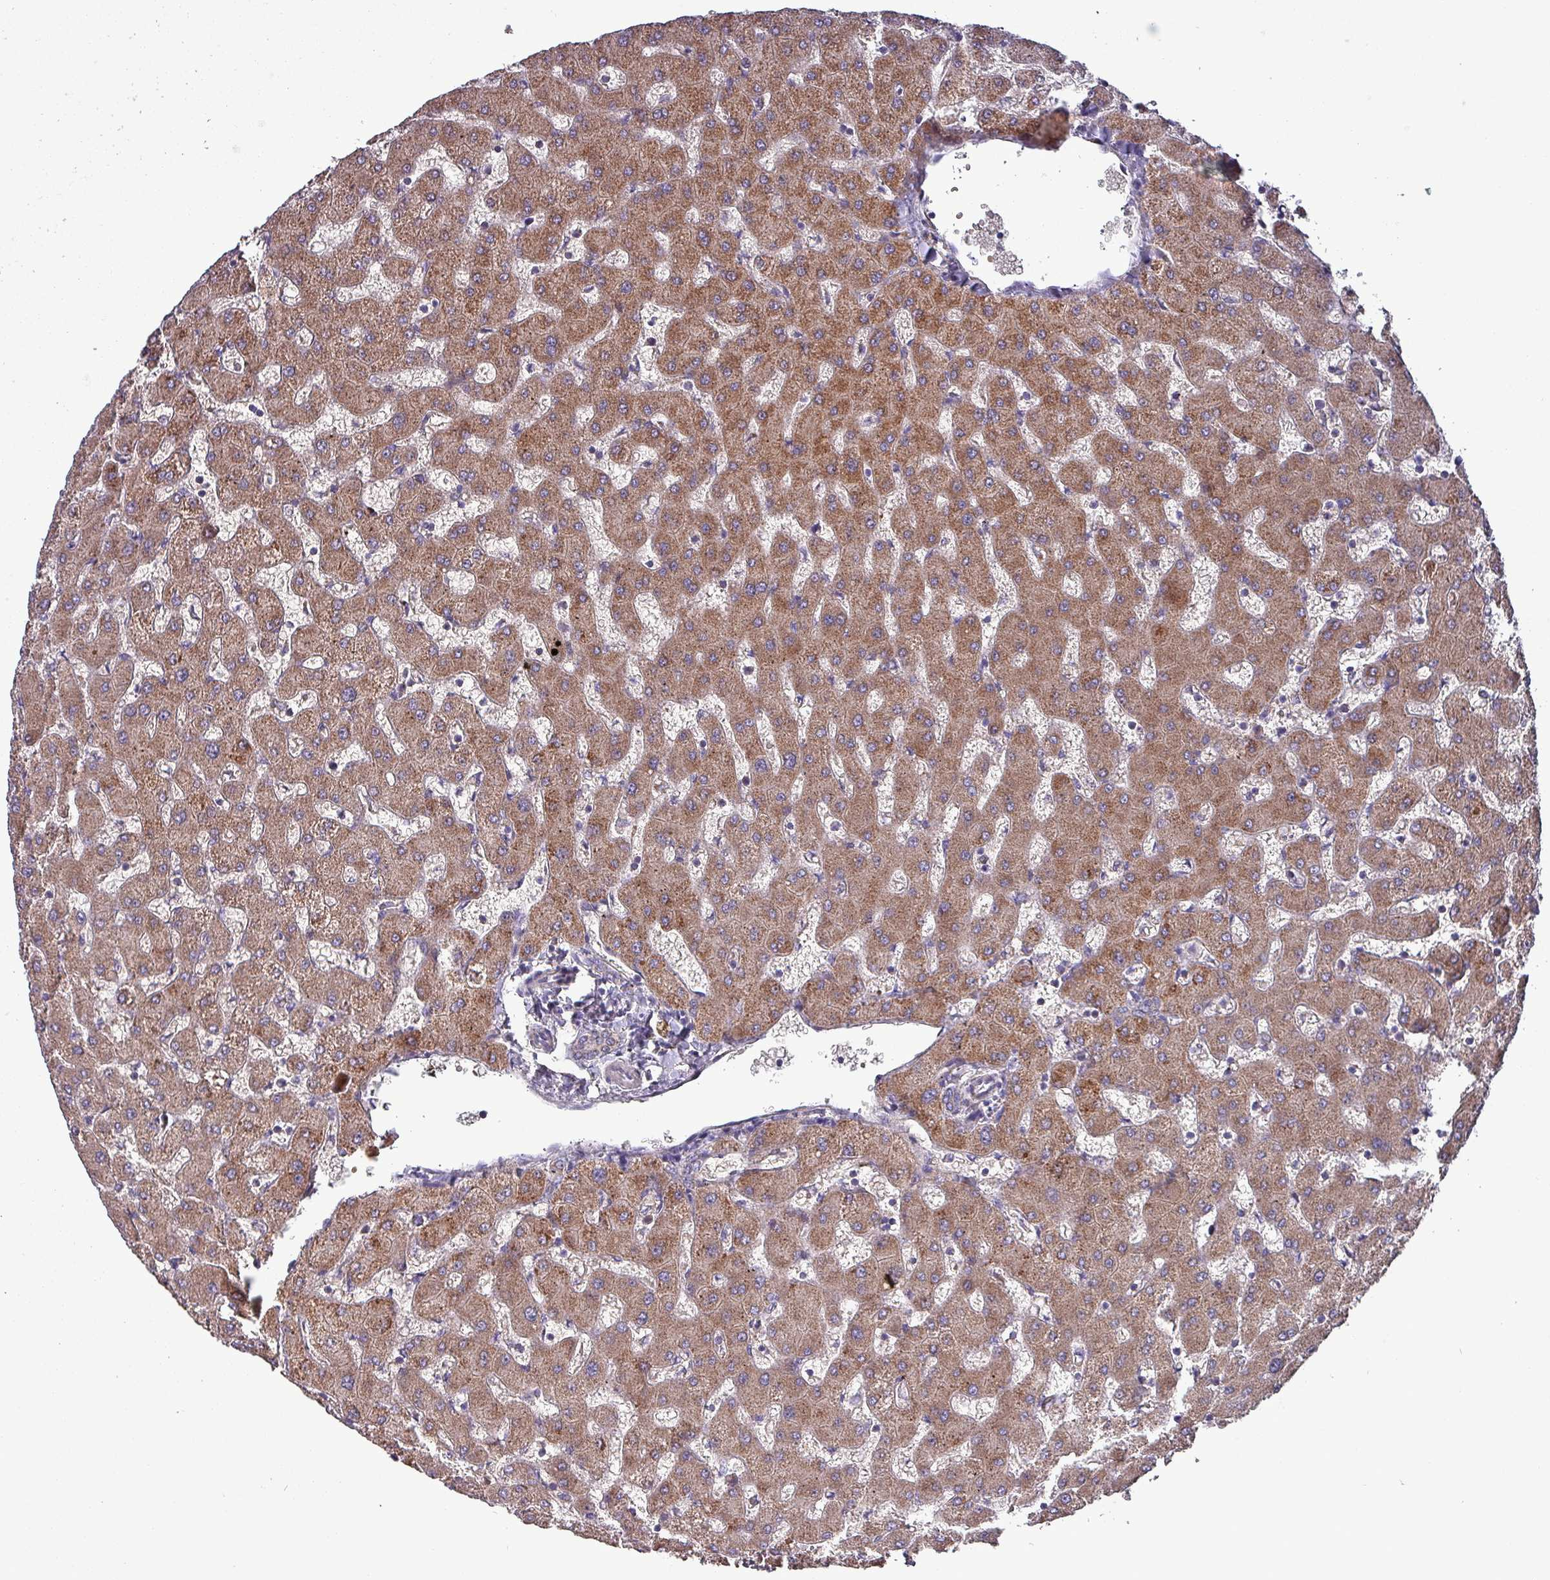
{"staining": {"intensity": "negative", "quantity": "none", "location": "none"}, "tissue": "liver", "cell_type": "Cholangiocytes", "image_type": "normal", "snomed": [{"axis": "morphology", "description": "Normal tissue, NOS"}, {"axis": "topography", "description": "Liver"}], "caption": "IHC photomicrograph of benign liver: liver stained with DAB exhibits no significant protein expression in cholangiocytes.", "gene": "ZNF322", "patient": {"sex": "female", "age": 63}}